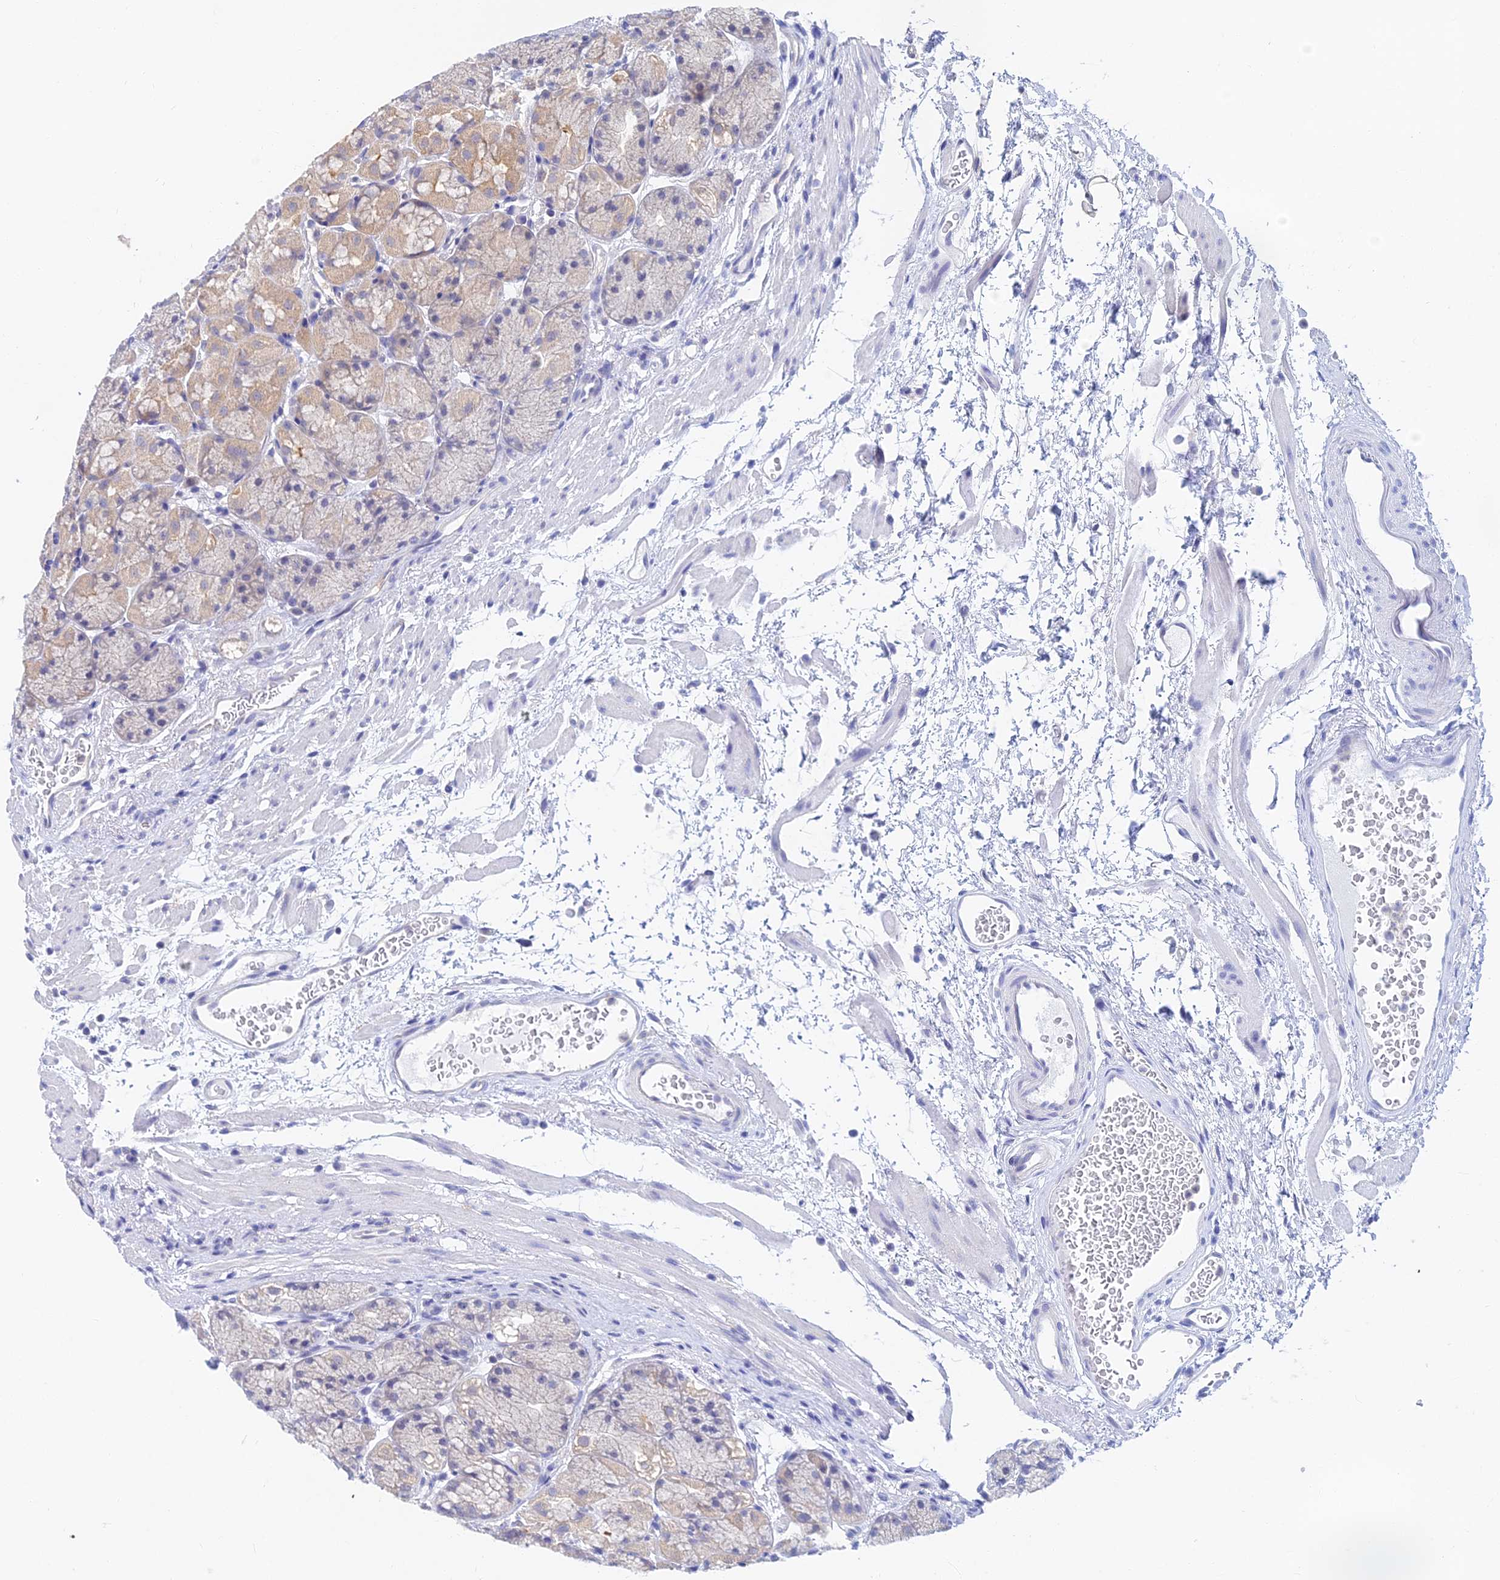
{"staining": {"intensity": "weak", "quantity": "<25%", "location": "cytoplasmic/membranous"}, "tissue": "stomach", "cell_type": "Glandular cells", "image_type": "normal", "snomed": [{"axis": "morphology", "description": "Normal tissue, NOS"}, {"axis": "topography", "description": "Stomach"}], "caption": "Glandular cells are negative for brown protein staining in unremarkable stomach. (DAB (3,3'-diaminobenzidine) IHC with hematoxylin counter stain).", "gene": "B3GALT4", "patient": {"sex": "male", "age": 63}}